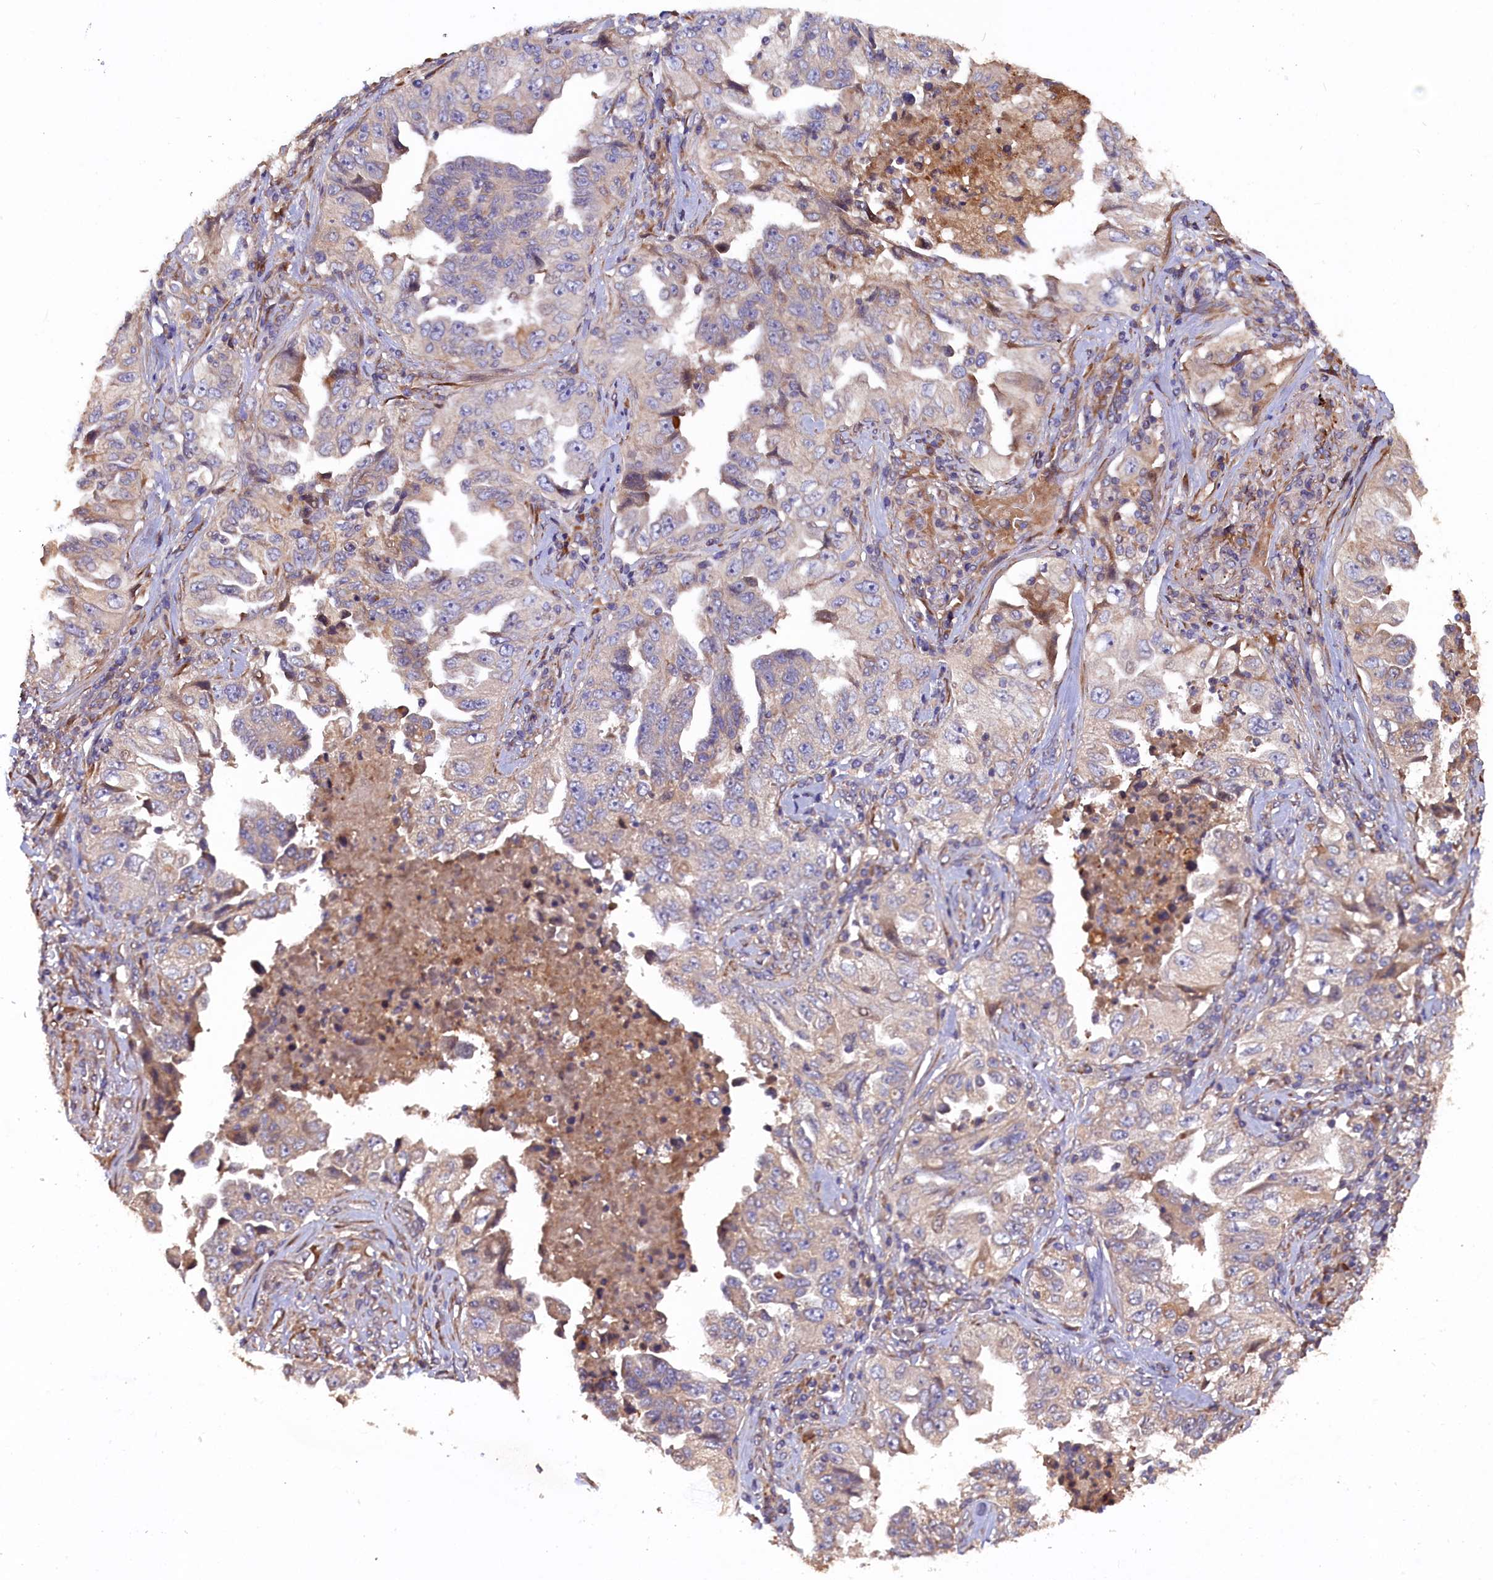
{"staining": {"intensity": "negative", "quantity": "none", "location": "none"}, "tissue": "lung cancer", "cell_type": "Tumor cells", "image_type": "cancer", "snomed": [{"axis": "morphology", "description": "Adenocarcinoma, NOS"}, {"axis": "topography", "description": "Lung"}], "caption": "DAB (3,3'-diaminobenzidine) immunohistochemical staining of lung cancer demonstrates no significant staining in tumor cells. (Immunohistochemistry (ihc), brightfield microscopy, high magnification).", "gene": "GREB1L", "patient": {"sex": "female", "age": 51}}